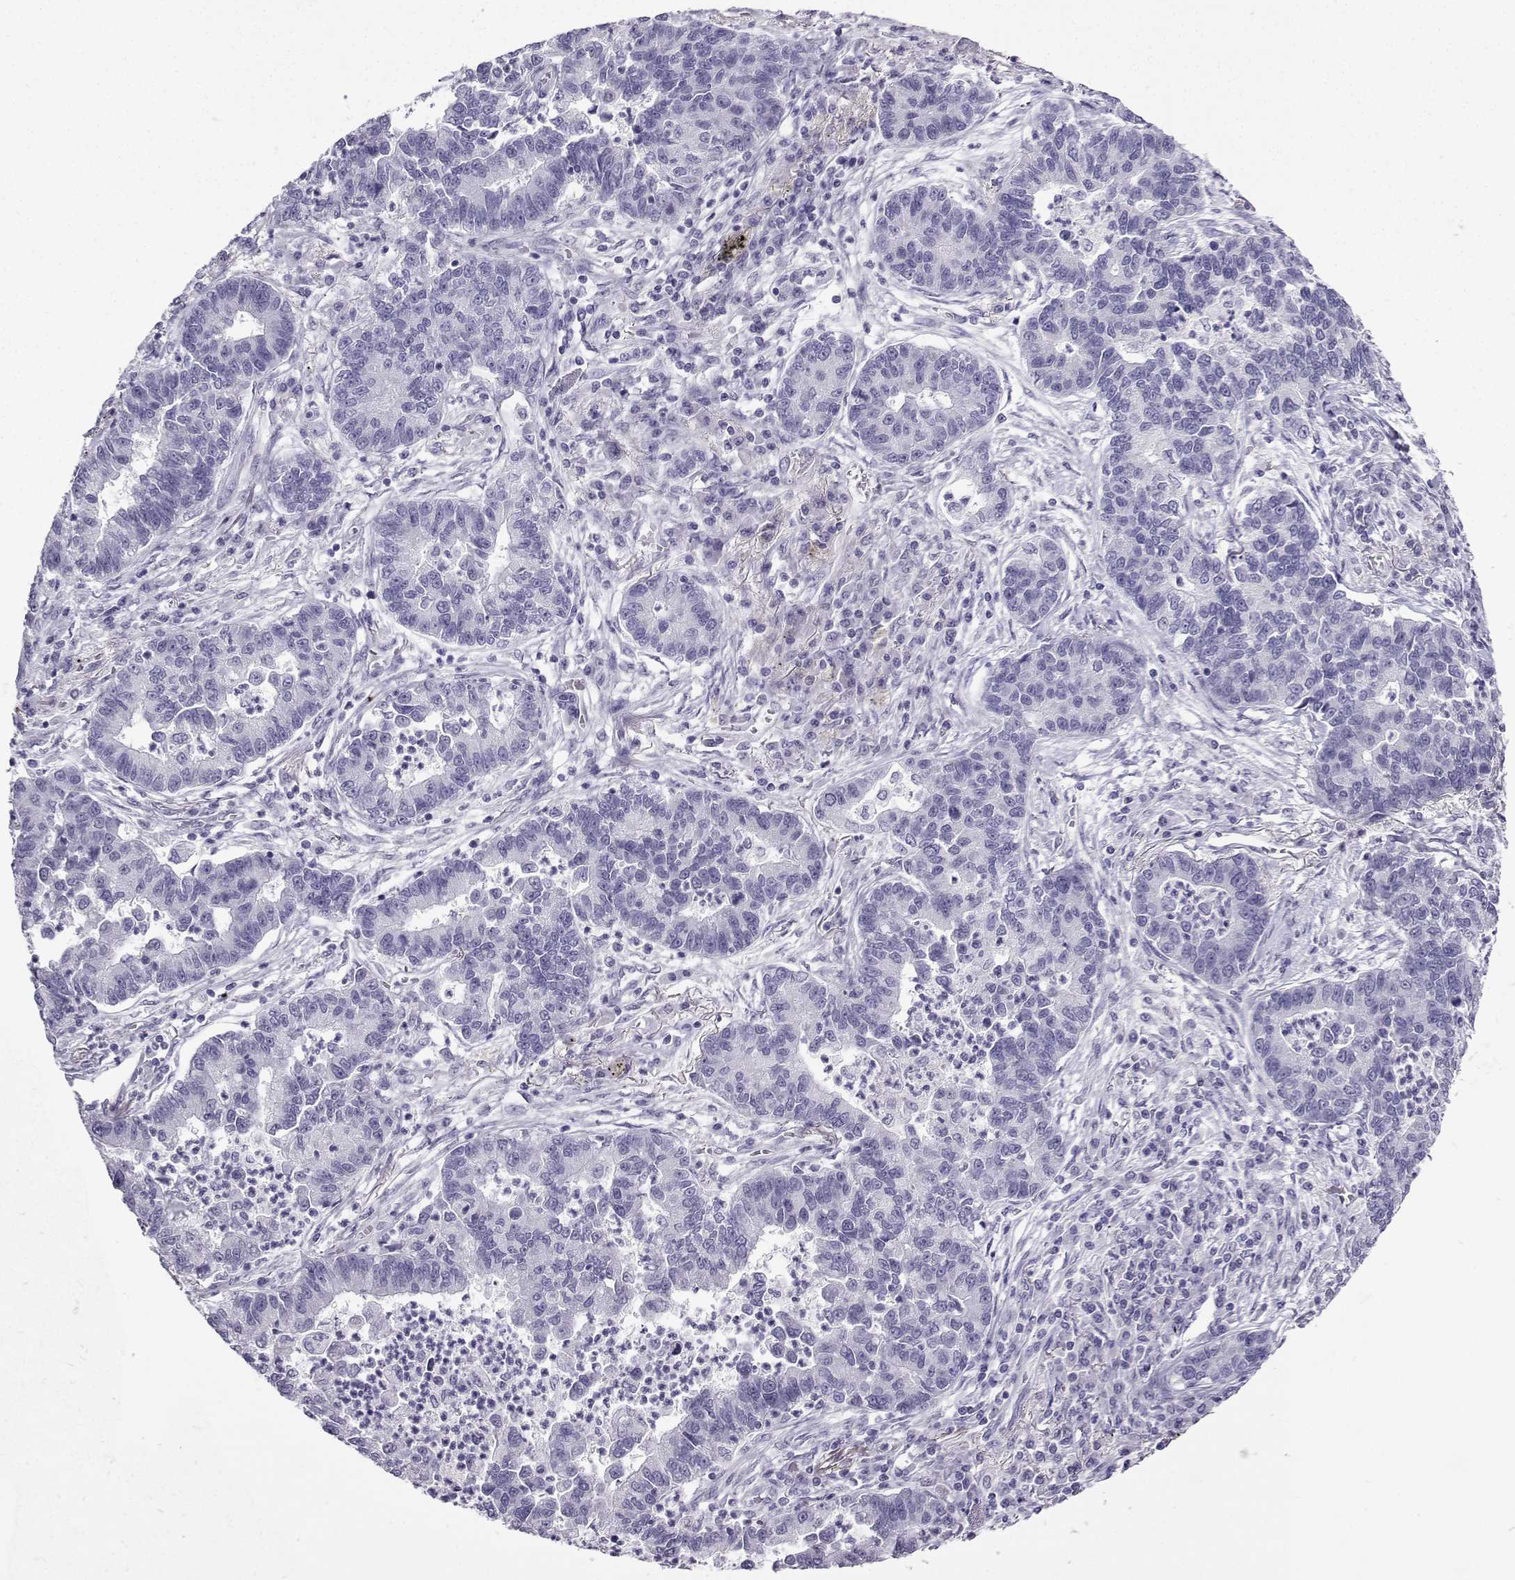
{"staining": {"intensity": "negative", "quantity": "none", "location": "none"}, "tissue": "lung cancer", "cell_type": "Tumor cells", "image_type": "cancer", "snomed": [{"axis": "morphology", "description": "Adenocarcinoma, NOS"}, {"axis": "topography", "description": "Lung"}], "caption": "DAB (3,3'-diaminobenzidine) immunohistochemical staining of human lung cancer displays no significant positivity in tumor cells. Brightfield microscopy of IHC stained with DAB (3,3'-diaminobenzidine) (brown) and hematoxylin (blue), captured at high magnification.", "gene": "KIF17", "patient": {"sex": "female", "age": 57}}